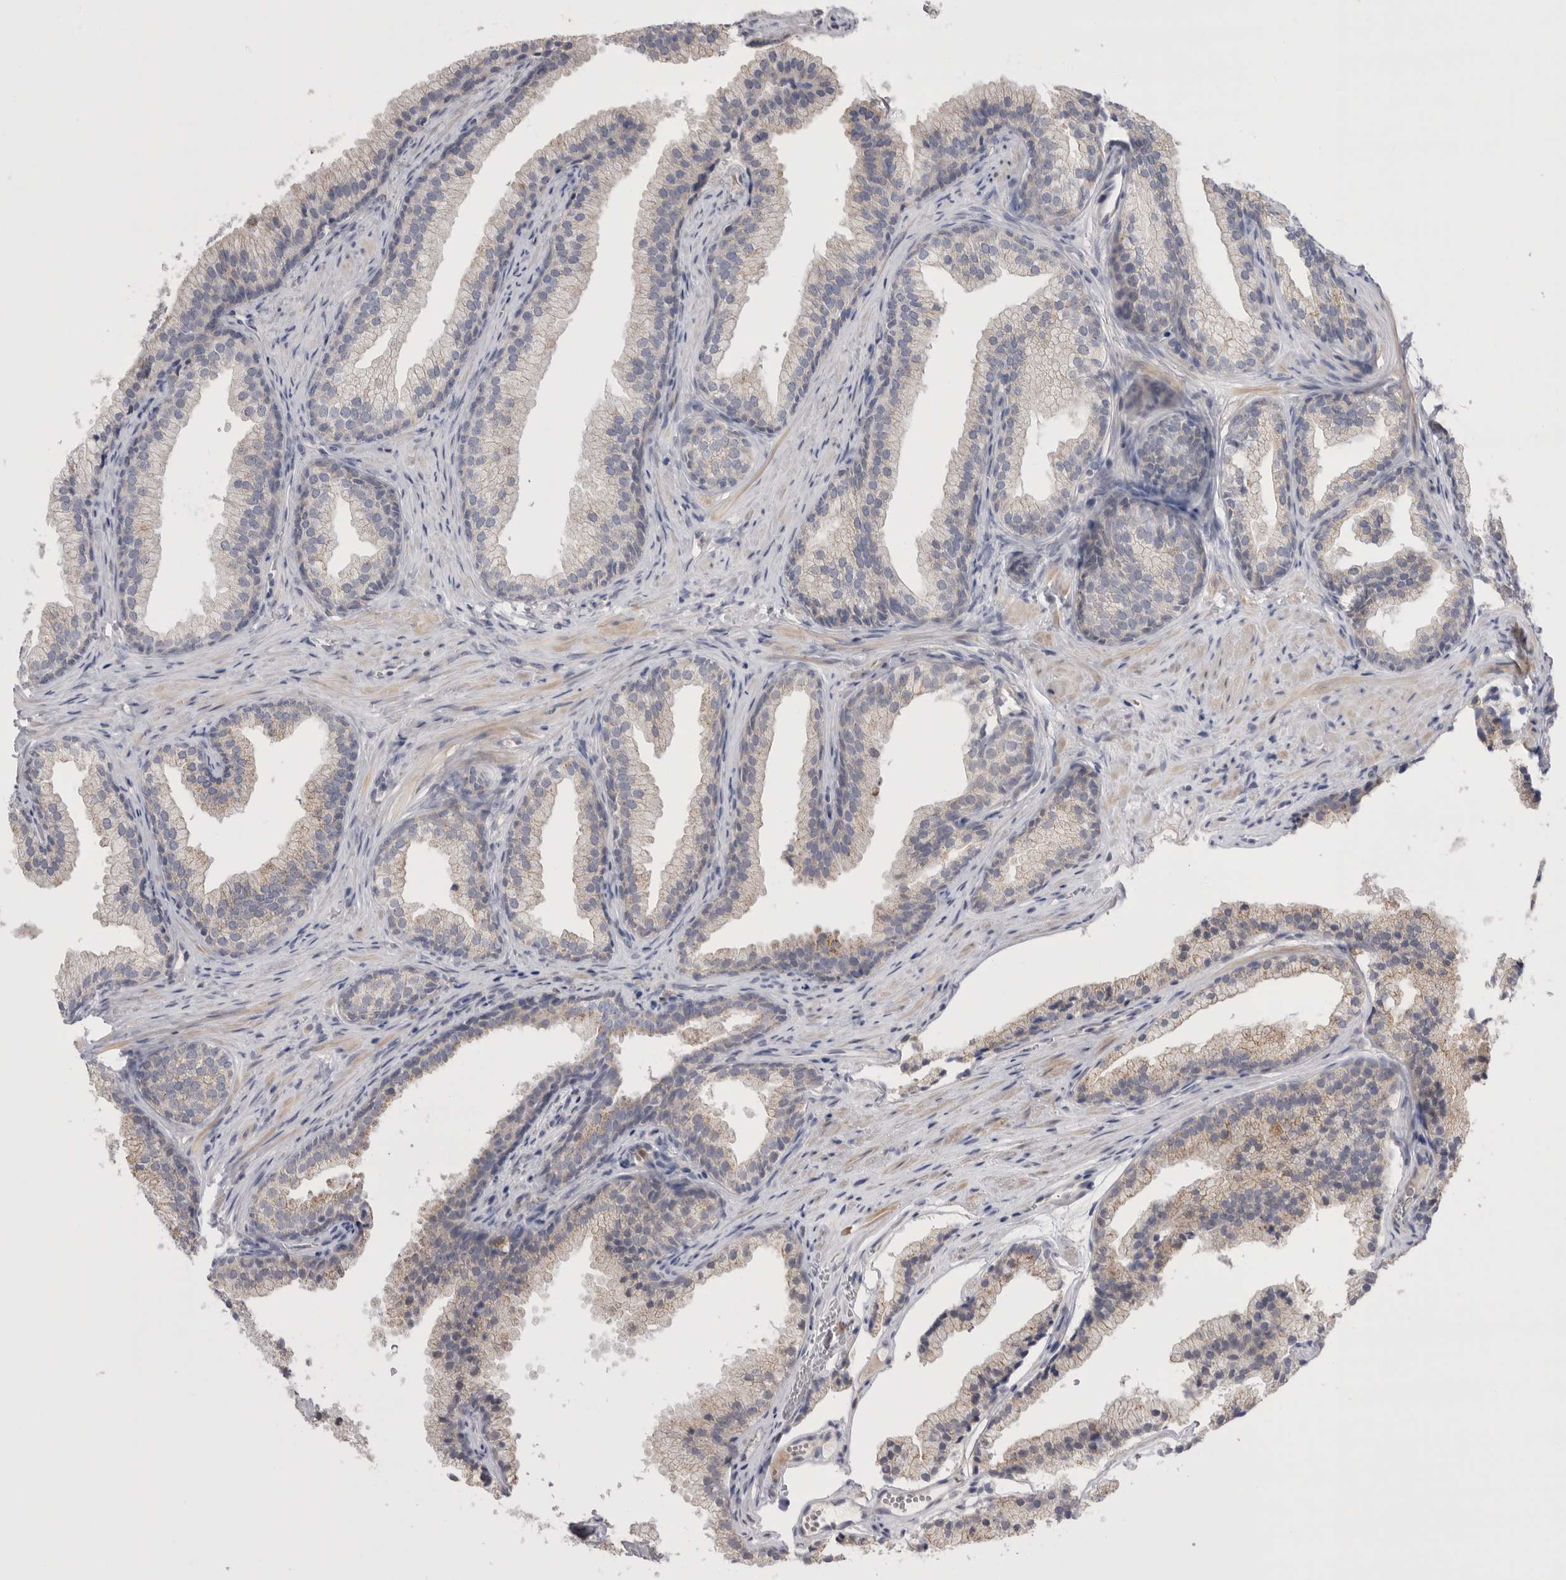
{"staining": {"intensity": "weak", "quantity": "<25%", "location": "cytoplasmic/membranous"}, "tissue": "prostate", "cell_type": "Glandular cells", "image_type": "normal", "snomed": [{"axis": "morphology", "description": "Normal tissue, NOS"}, {"axis": "topography", "description": "Prostate"}], "caption": "A high-resolution histopathology image shows immunohistochemistry (IHC) staining of unremarkable prostate, which shows no significant positivity in glandular cells. (DAB IHC visualized using brightfield microscopy, high magnification).", "gene": "CCDC126", "patient": {"sex": "male", "age": 76}}